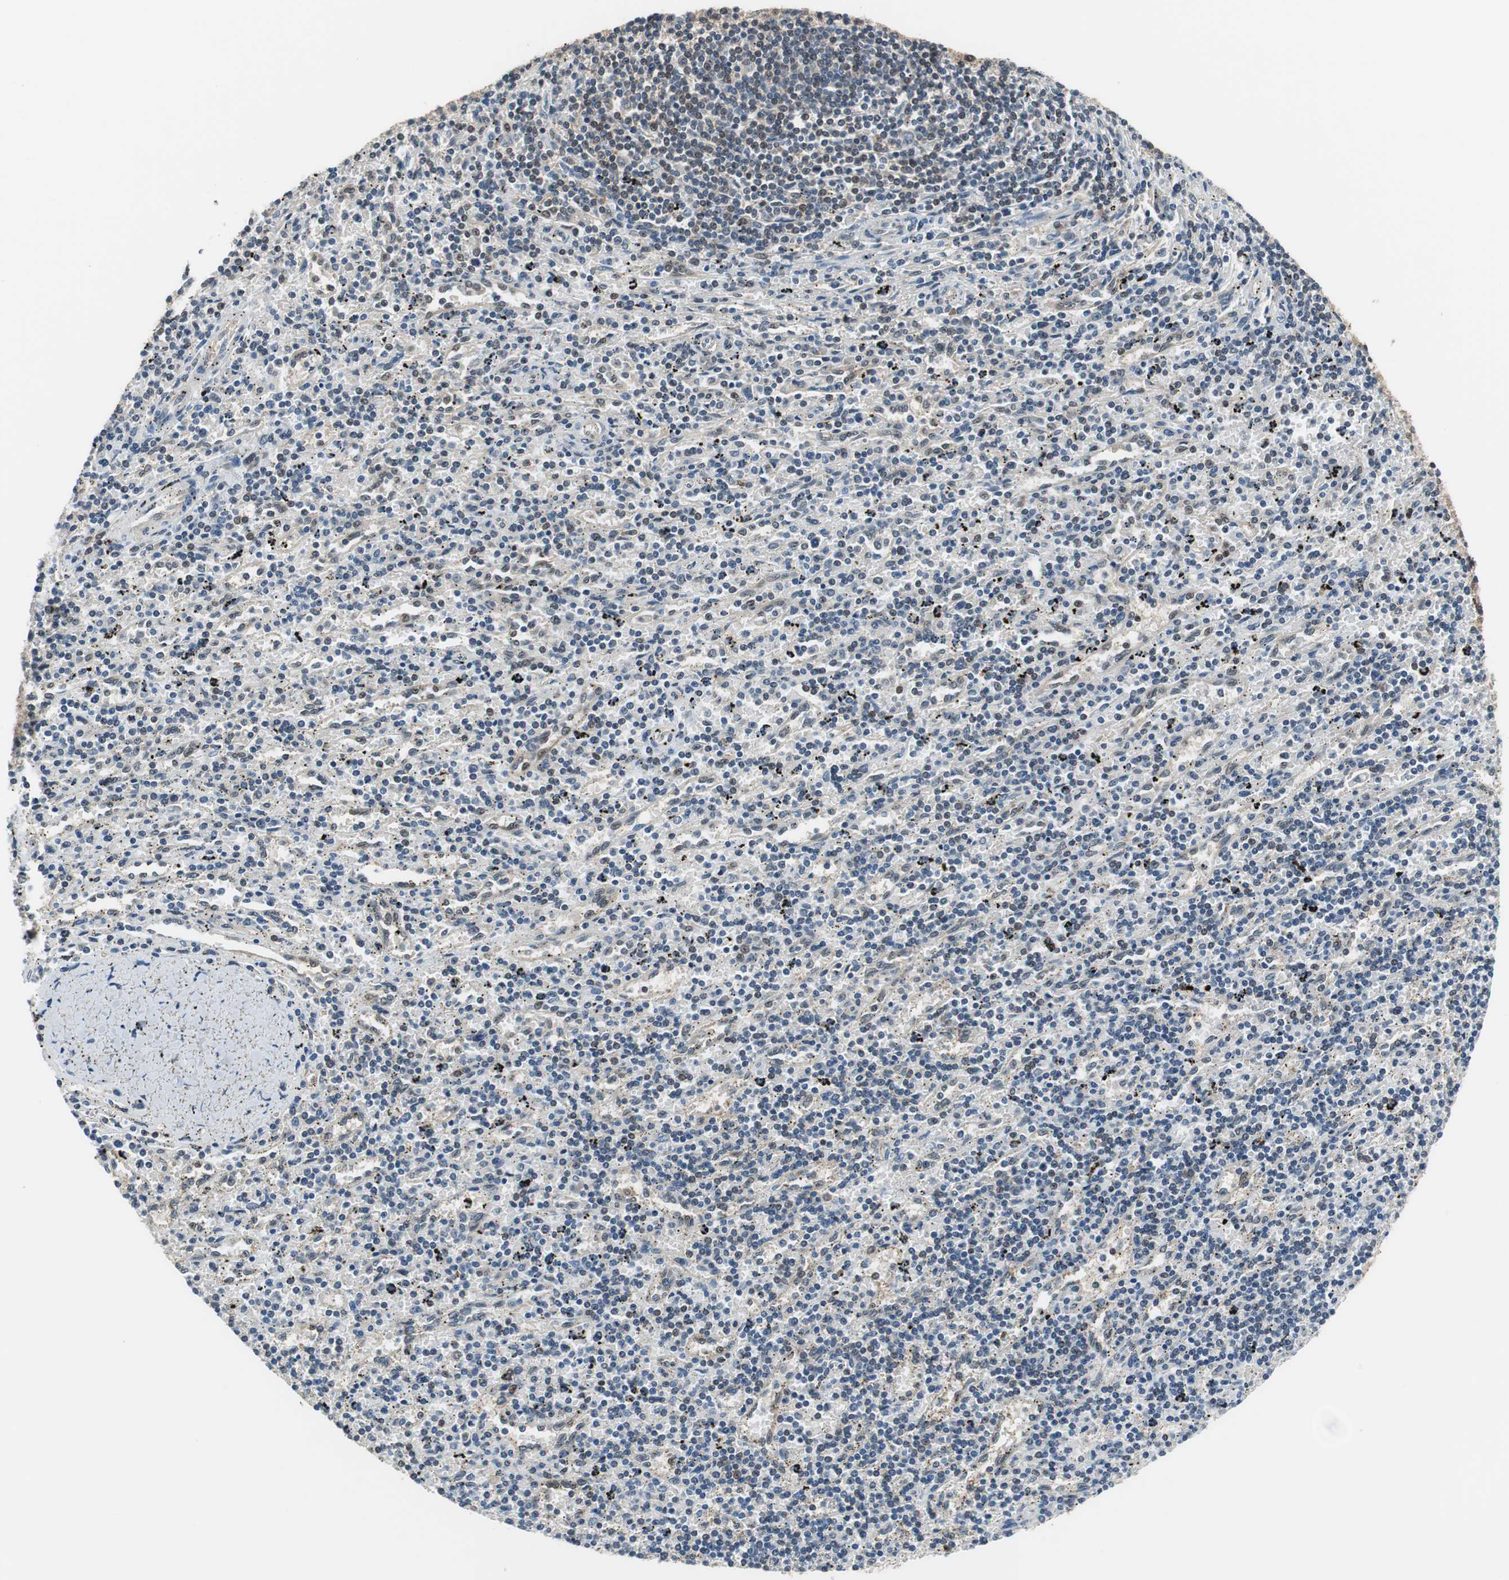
{"staining": {"intensity": "weak", "quantity": "25%-75%", "location": "nuclear"}, "tissue": "lymphoma", "cell_type": "Tumor cells", "image_type": "cancer", "snomed": [{"axis": "morphology", "description": "Malignant lymphoma, non-Hodgkin's type, Low grade"}, {"axis": "topography", "description": "Spleen"}], "caption": "Lymphoma stained for a protein (brown) exhibits weak nuclear positive positivity in about 25%-75% of tumor cells.", "gene": "MAFB", "patient": {"sex": "male", "age": 76}}